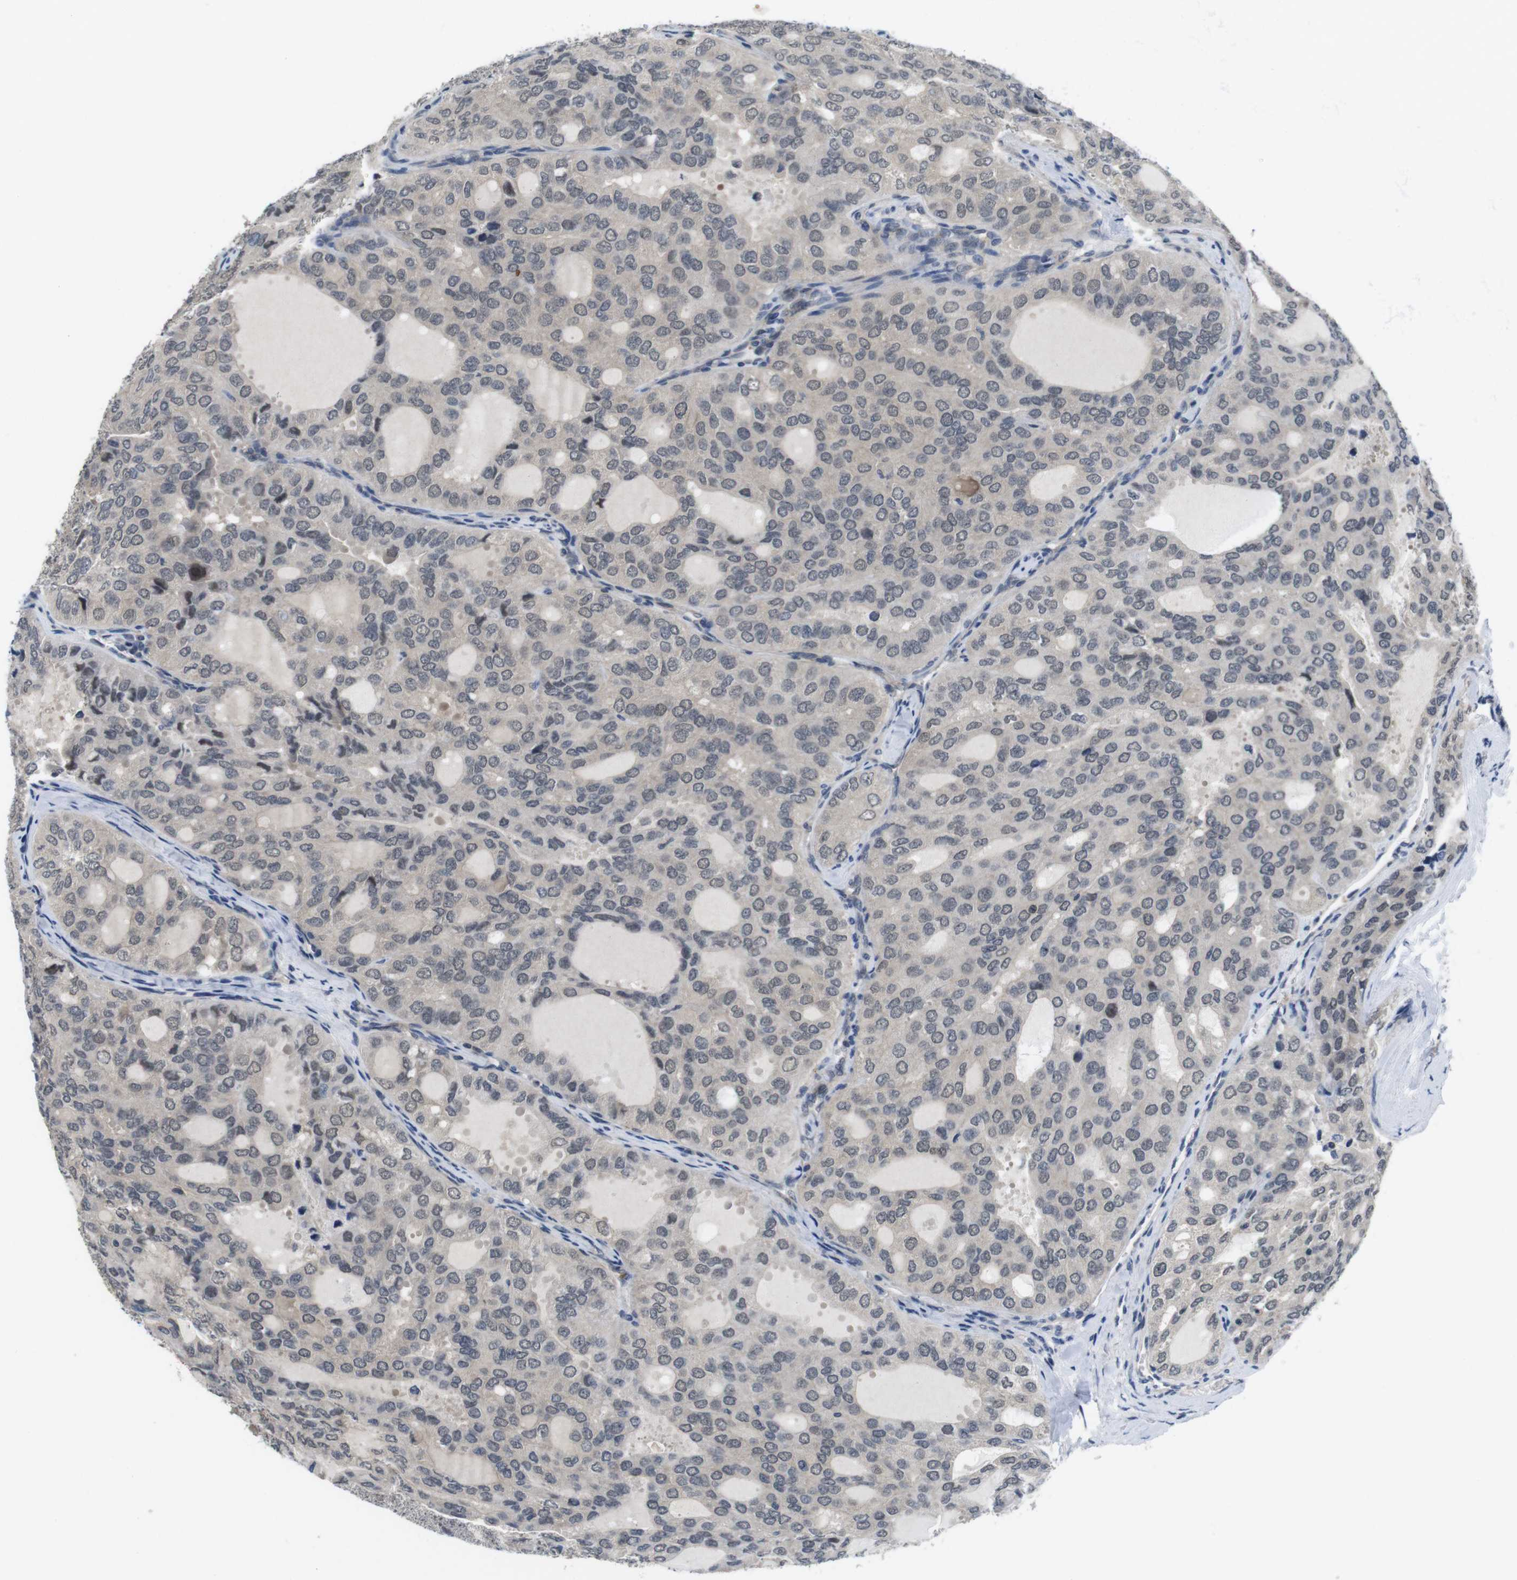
{"staining": {"intensity": "negative", "quantity": "none", "location": "none"}, "tissue": "thyroid cancer", "cell_type": "Tumor cells", "image_type": "cancer", "snomed": [{"axis": "morphology", "description": "Follicular adenoma carcinoma, NOS"}, {"axis": "topography", "description": "Thyroid gland"}], "caption": "The histopathology image displays no staining of tumor cells in thyroid cancer.", "gene": "FADD", "patient": {"sex": "male", "age": 75}}